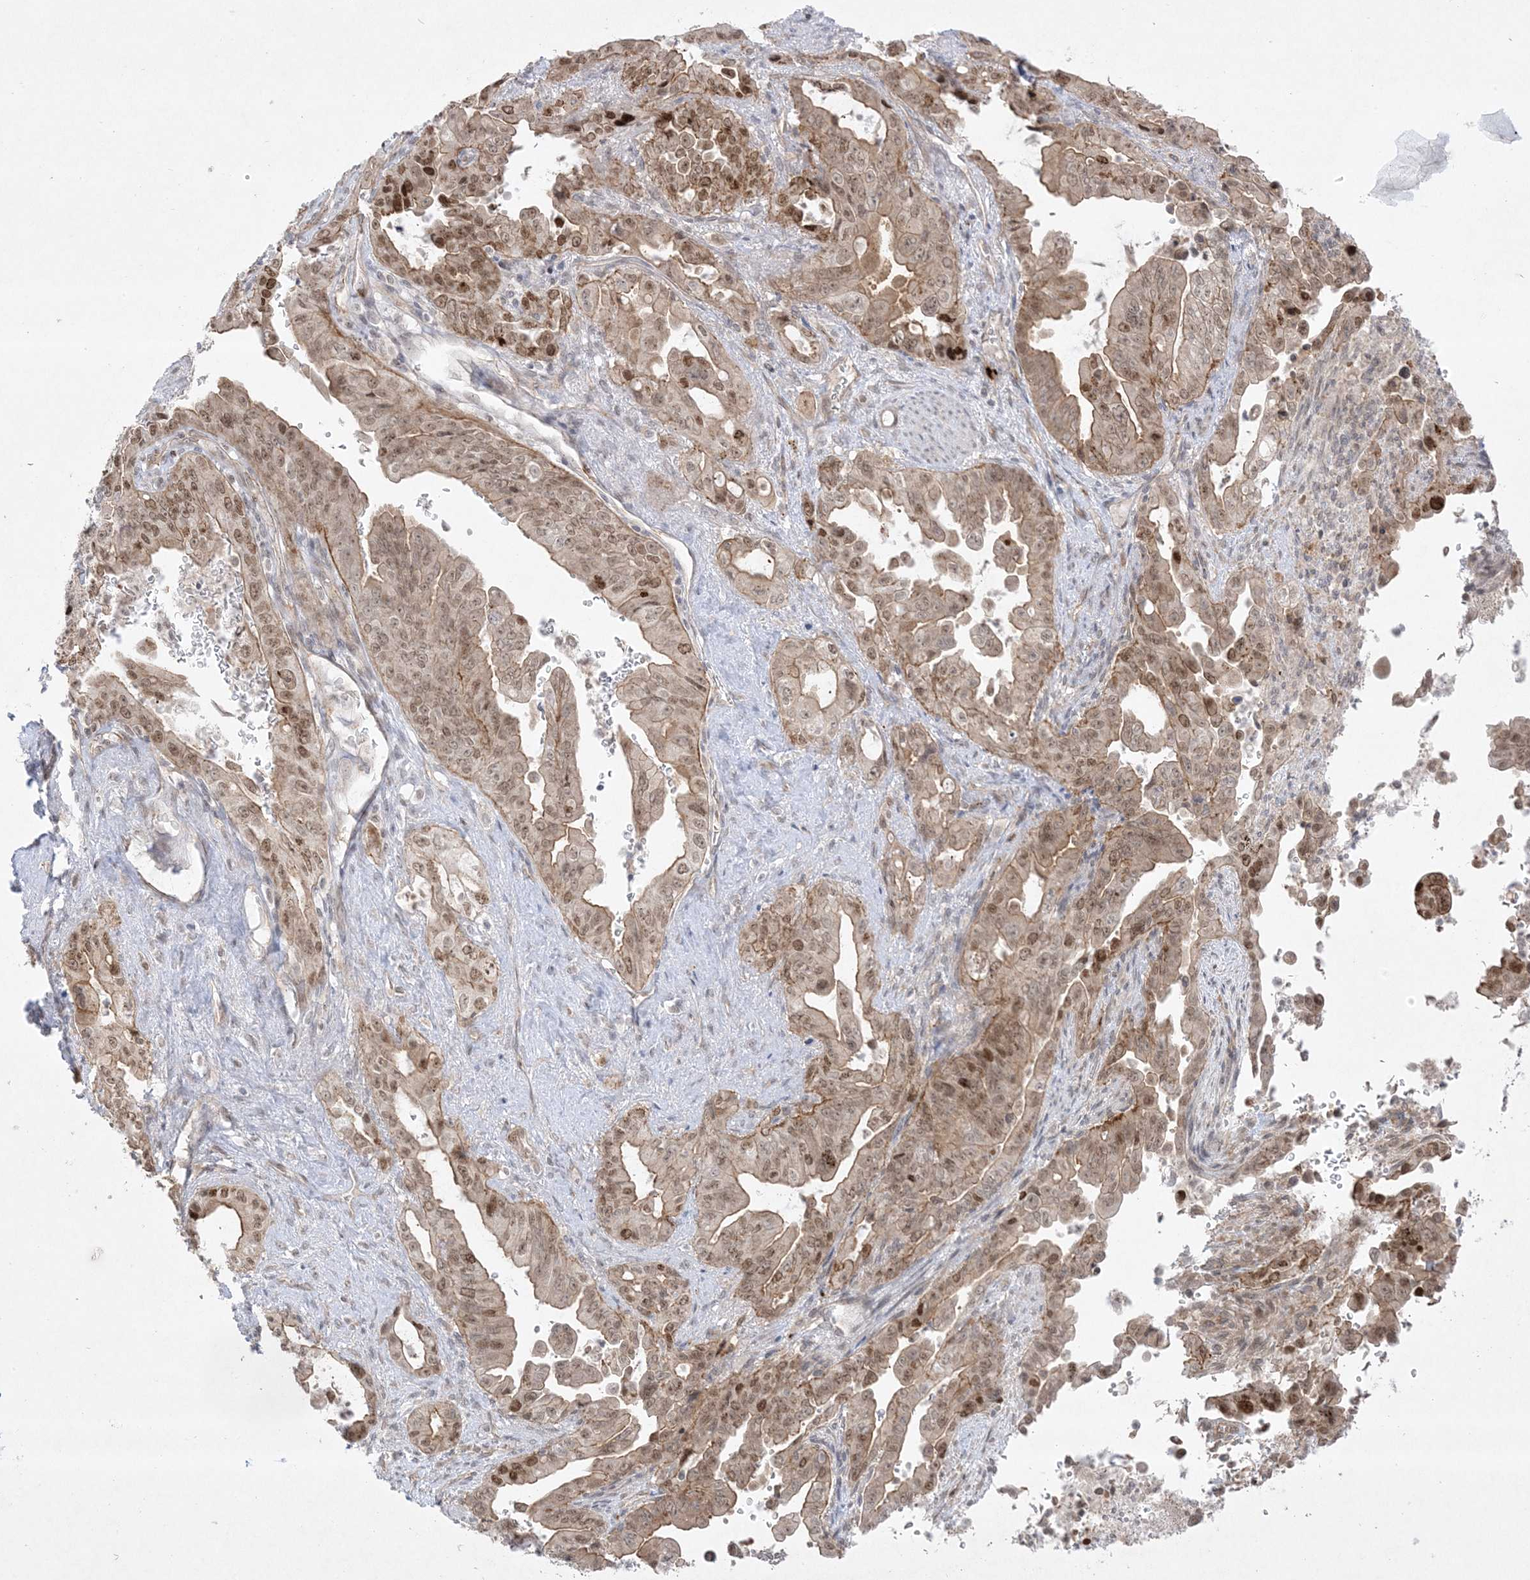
{"staining": {"intensity": "moderate", "quantity": ">75%", "location": "cytoplasmic/membranous,nuclear"}, "tissue": "pancreatic cancer", "cell_type": "Tumor cells", "image_type": "cancer", "snomed": [{"axis": "morphology", "description": "Adenocarcinoma, NOS"}, {"axis": "topography", "description": "Pancreas"}], "caption": "Pancreatic cancer was stained to show a protein in brown. There is medium levels of moderate cytoplasmic/membranous and nuclear staining in about >75% of tumor cells. Ihc stains the protein of interest in brown and the nuclei are stained blue.", "gene": "PTK6", "patient": {"sex": "male", "age": 70}}